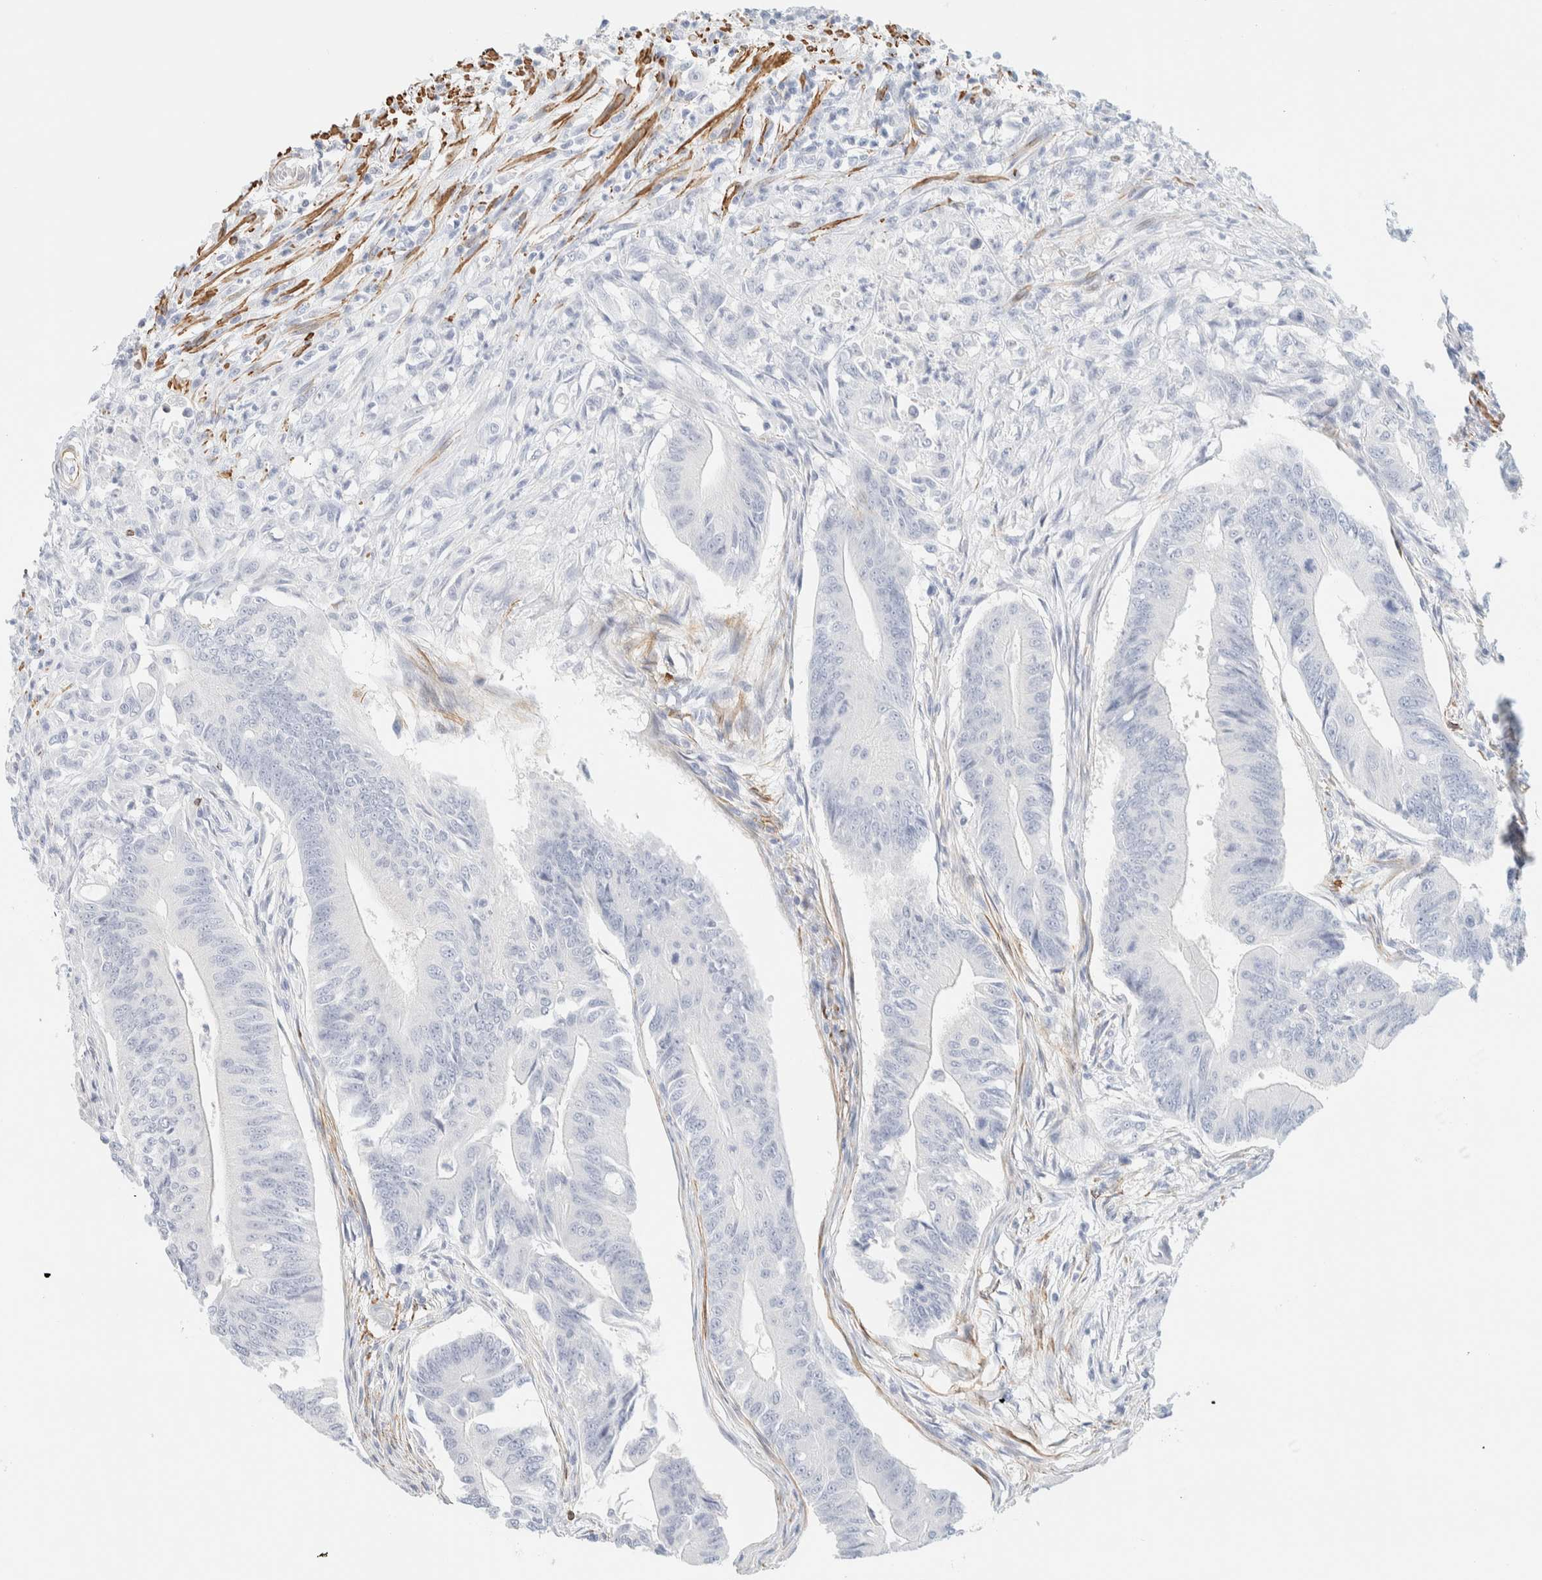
{"staining": {"intensity": "negative", "quantity": "none", "location": "none"}, "tissue": "colorectal cancer", "cell_type": "Tumor cells", "image_type": "cancer", "snomed": [{"axis": "morphology", "description": "Adenoma, NOS"}, {"axis": "morphology", "description": "Adenocarcinoma, NOS"}, {"axis": "topography", "description": "Colon"}], "caption": "Colorectal adenocarcinoma stained for a protein using IHC exhibits no staining tumor cells.", "gene": "AFMID", "patient": {"sex": "male", "age": 79}}